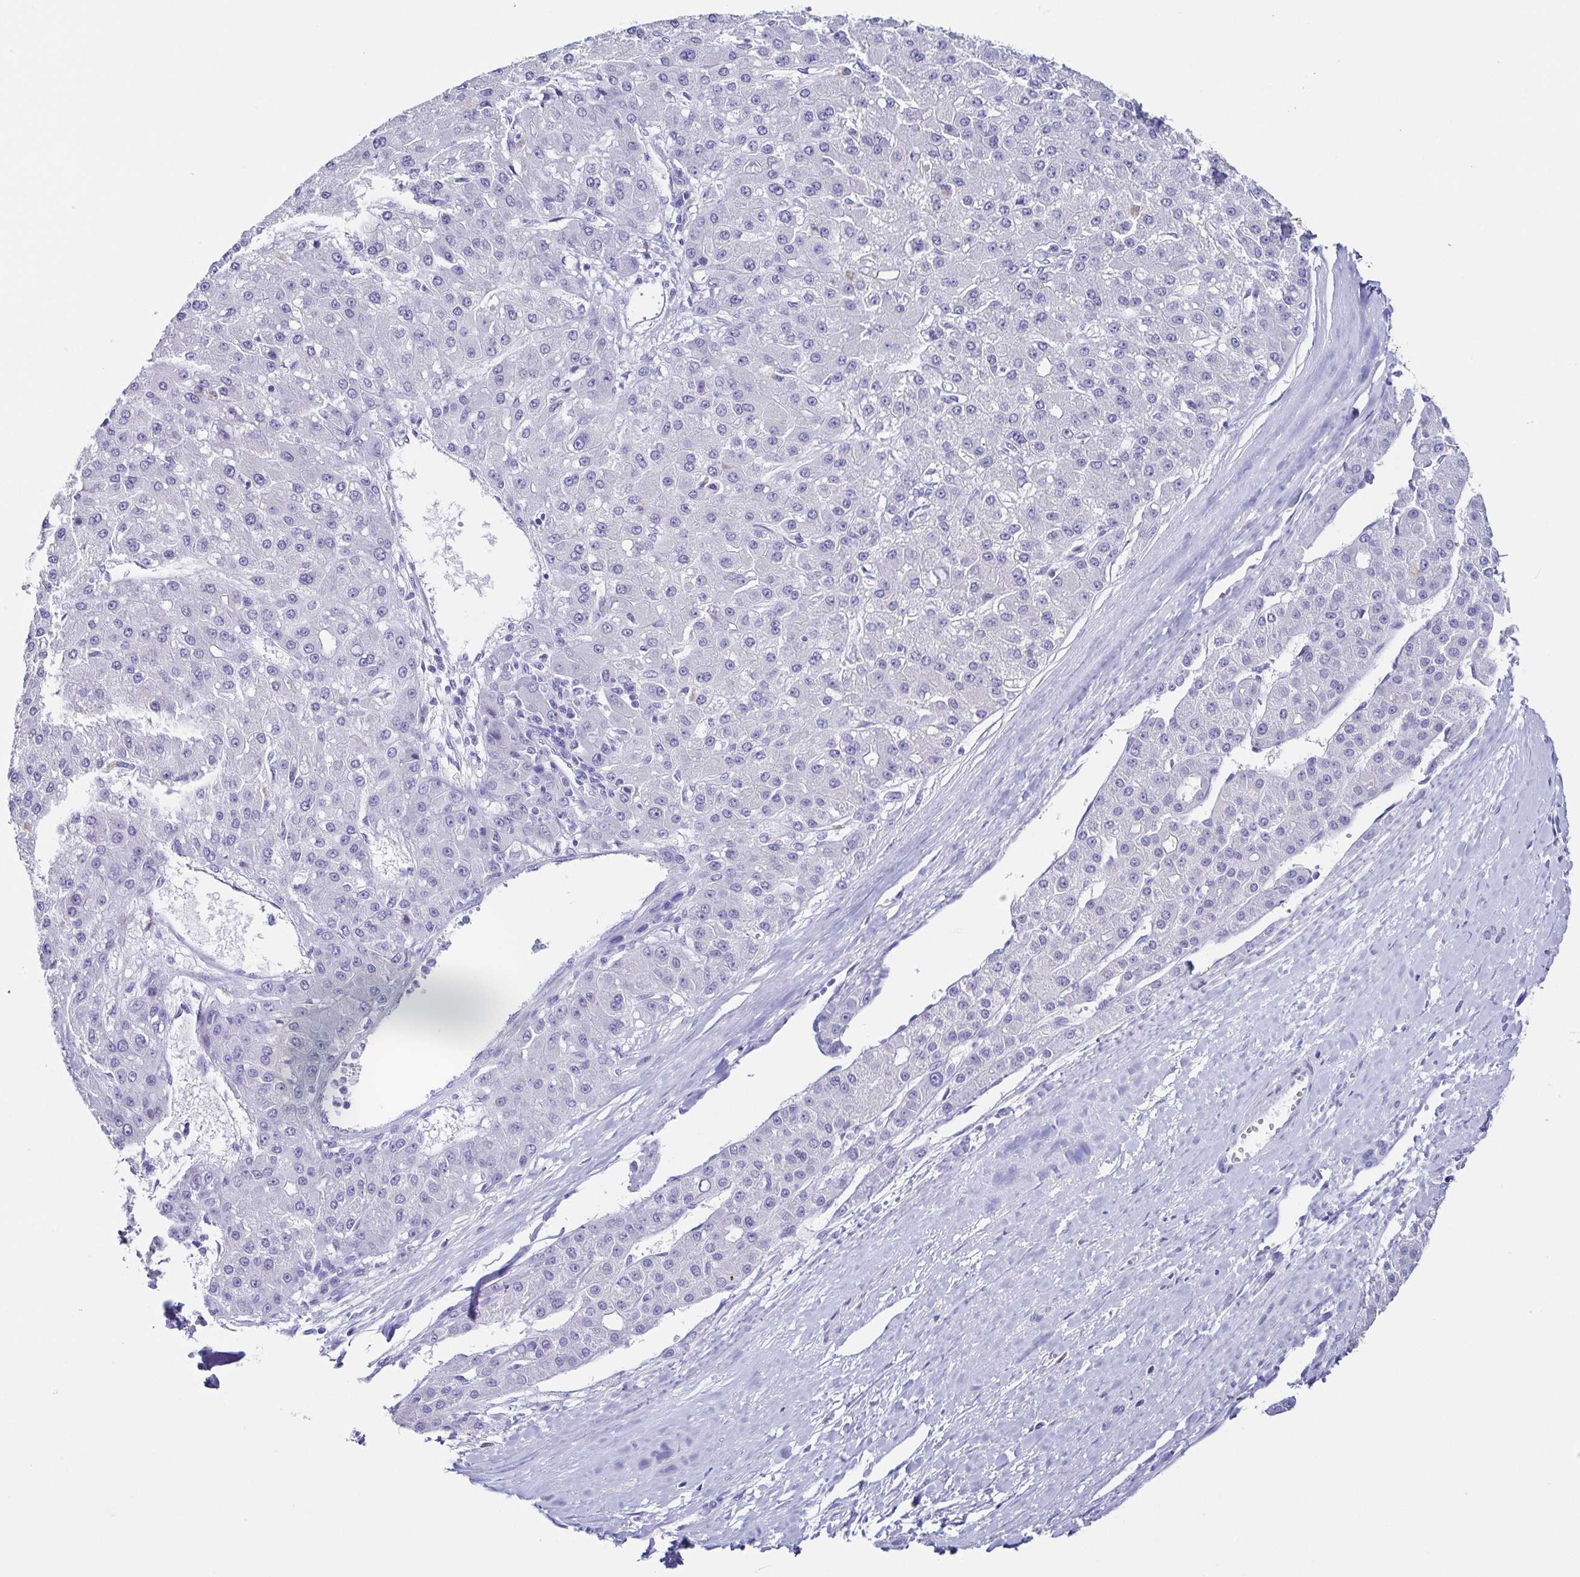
{"staining": {"intensity": "negative", "quantity": "none", "location": "none"}, "tissue": "liver cancer", "cell_type": "Tumor cells", "image_type": "cancer", "snomed": [{"axis": "morphology", "description": "Carcinoma, Hepatocellular, NOS"}, {"axis": "topography", "description": "Liver"}], "caption": "Tumor cells are negative for brown protein staining in liver cancer.", "gene": "TNNT2", "patient": {"sex": "male", "age": 67}}